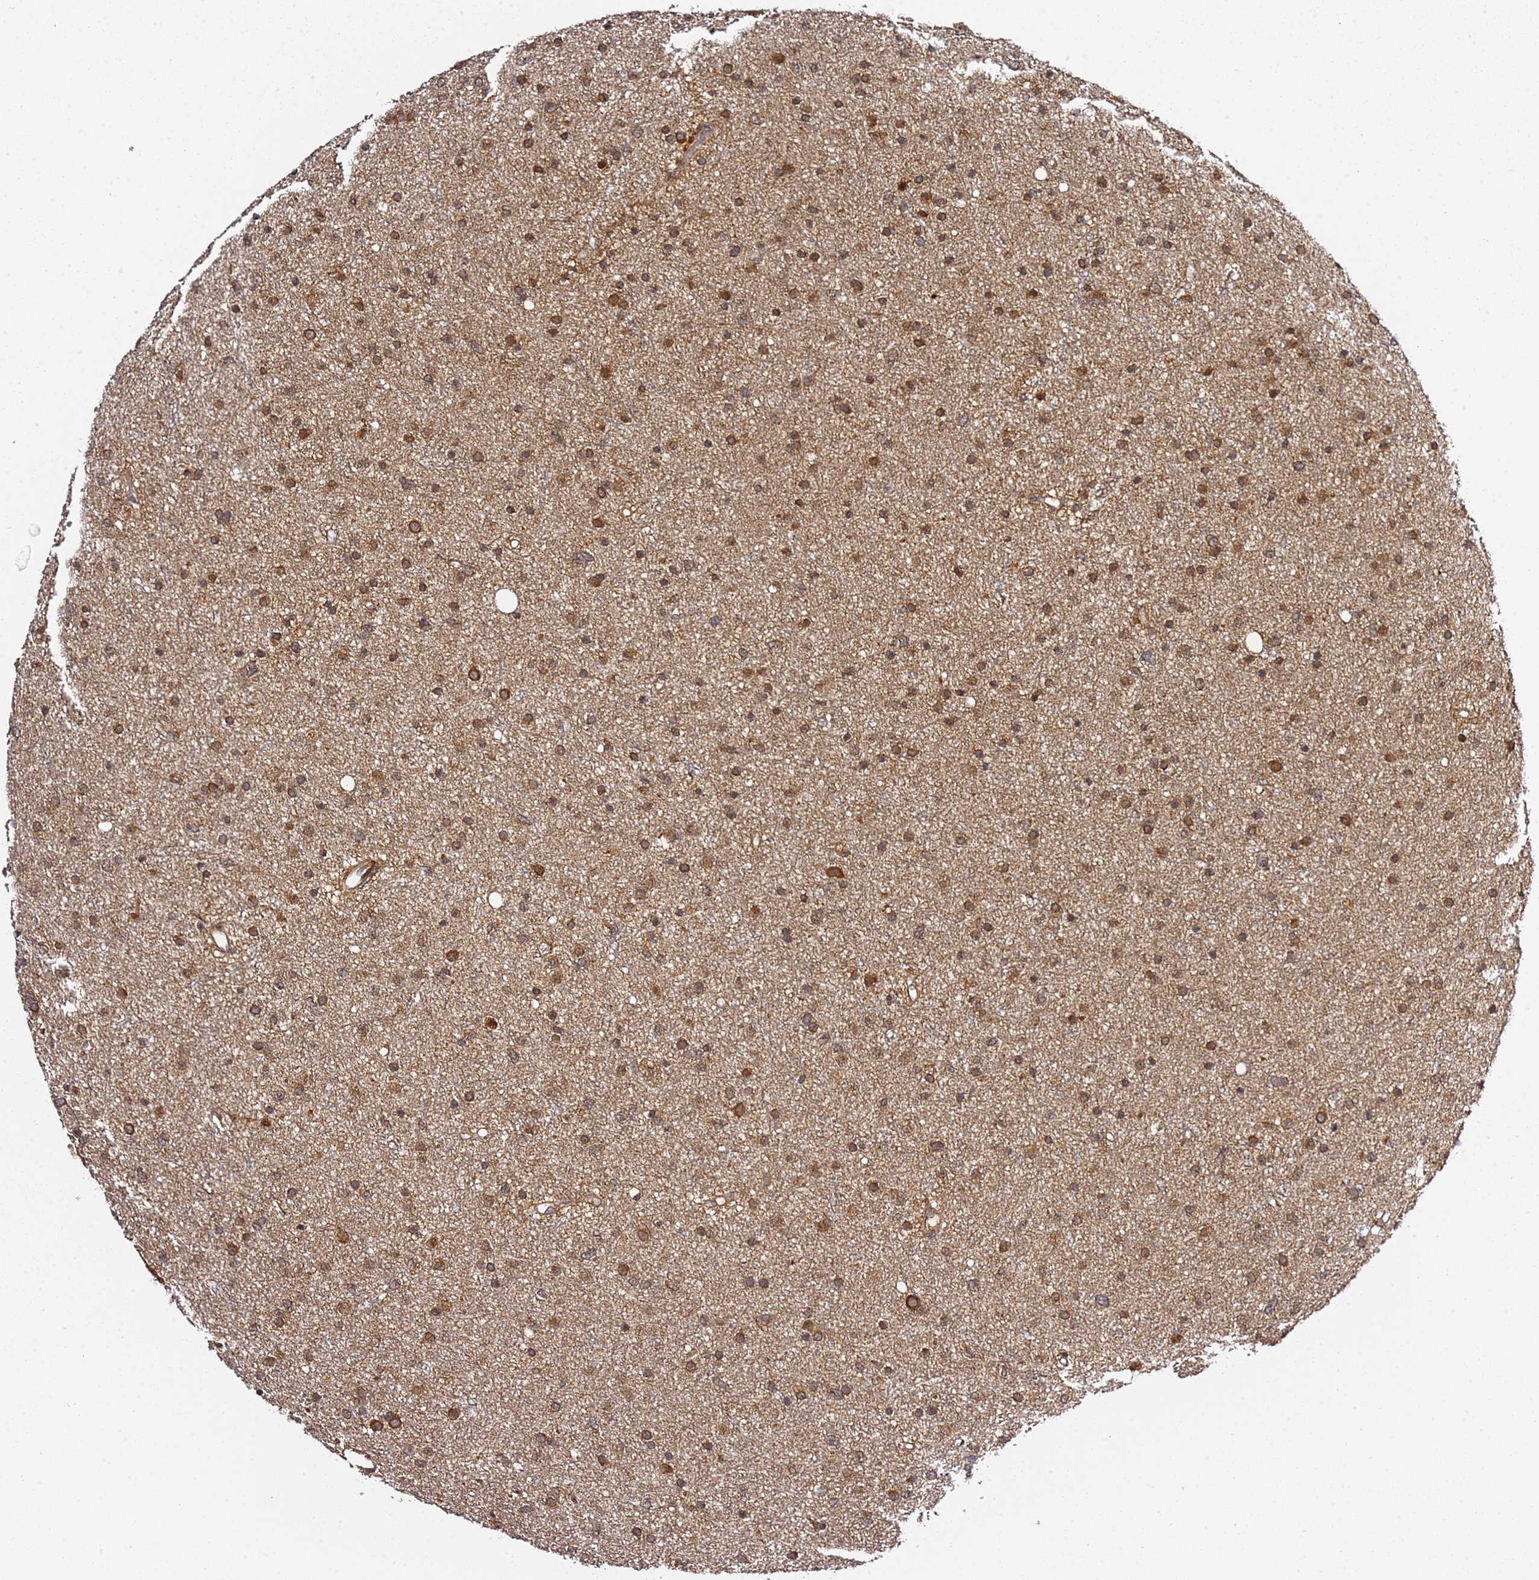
{"staining": {"intensity": "strong", "quantity": ">75%", "location": "cytoplasmic/membranous"}, "tissue": "glioma", "cell_type": "Tumor cells", "image_type": "cancer", "snomed": [{"axis": "morphology", "description": "Glioma, malignant, Low grade"}, {"axis": "topography", "description": "Cerebral cortex"}], "caption": "There is high levels of strong cytoplasmic/membranous staining in tumor cells of low-grade glioma (malignant), as demonstrated by immunohistochemical staining (brown color).", "gene": "PRKAB2", "patient": {"sex": "female", "age": 39}}